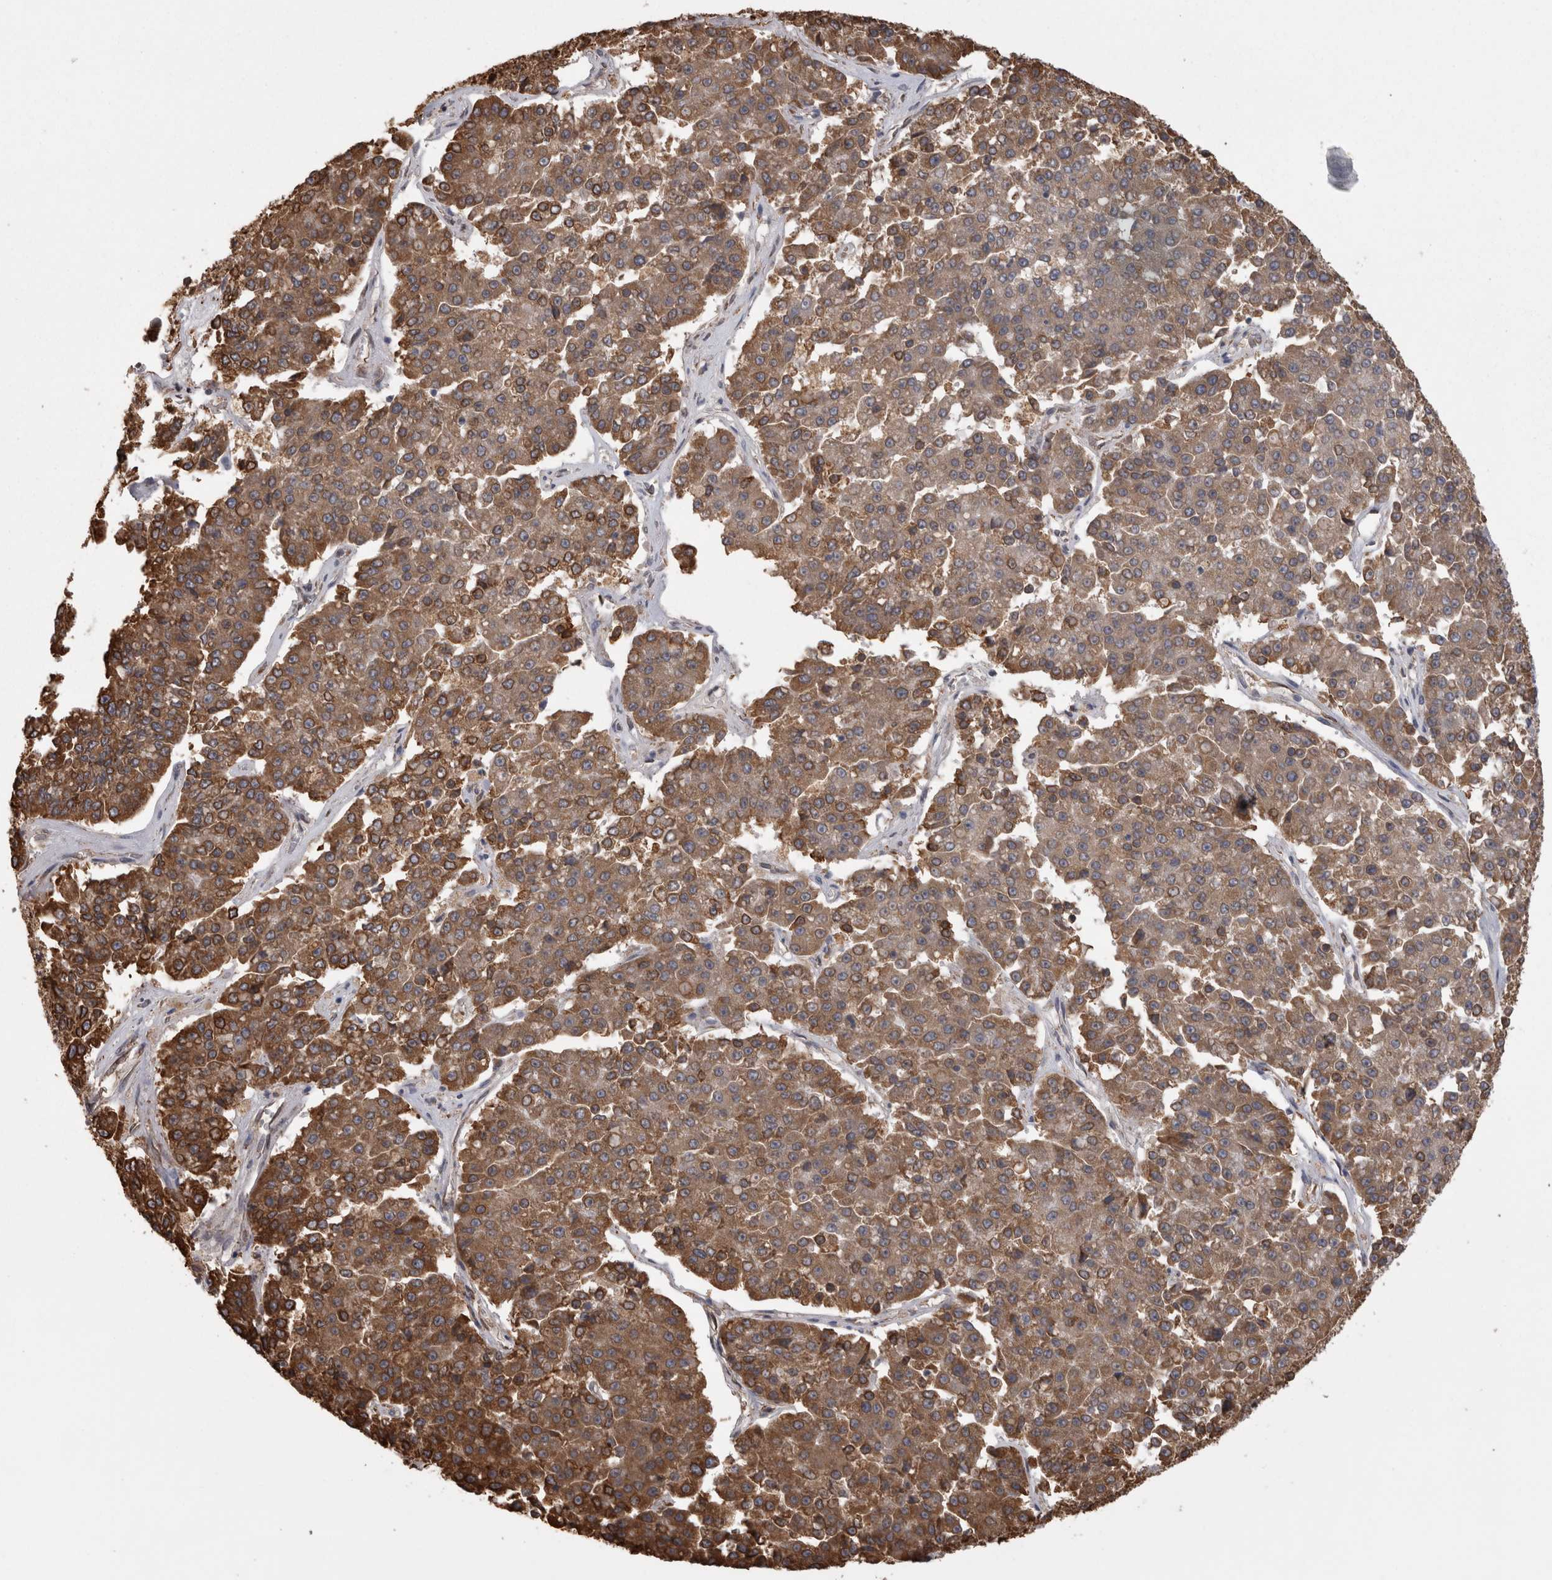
{"staining": {"intensity": "moderate", "quantity": ">75%", "location": "cytoplasmic/membranous"}, "tissue": "pancreatic cancer", "cell_type": "Tumor cells", "image_type": "cancer", "snomed": [{"axis": "morphology", "description": "Adenocarcinoma, NOS"}, {"axis": "topography", "description": "Pancreas"}], "caption": "This photomicrograph demonstrates pancreatic adenocarcinoma stained with immunohistochemistry (IHC) to label a protein in brown. The cytoplasmic/membranous of tumor cells show moderate positivity for the protein. Nuclei are counter-stained blue.", "gene": "PON2", "patient": {"sex": "male", "age": 50}}